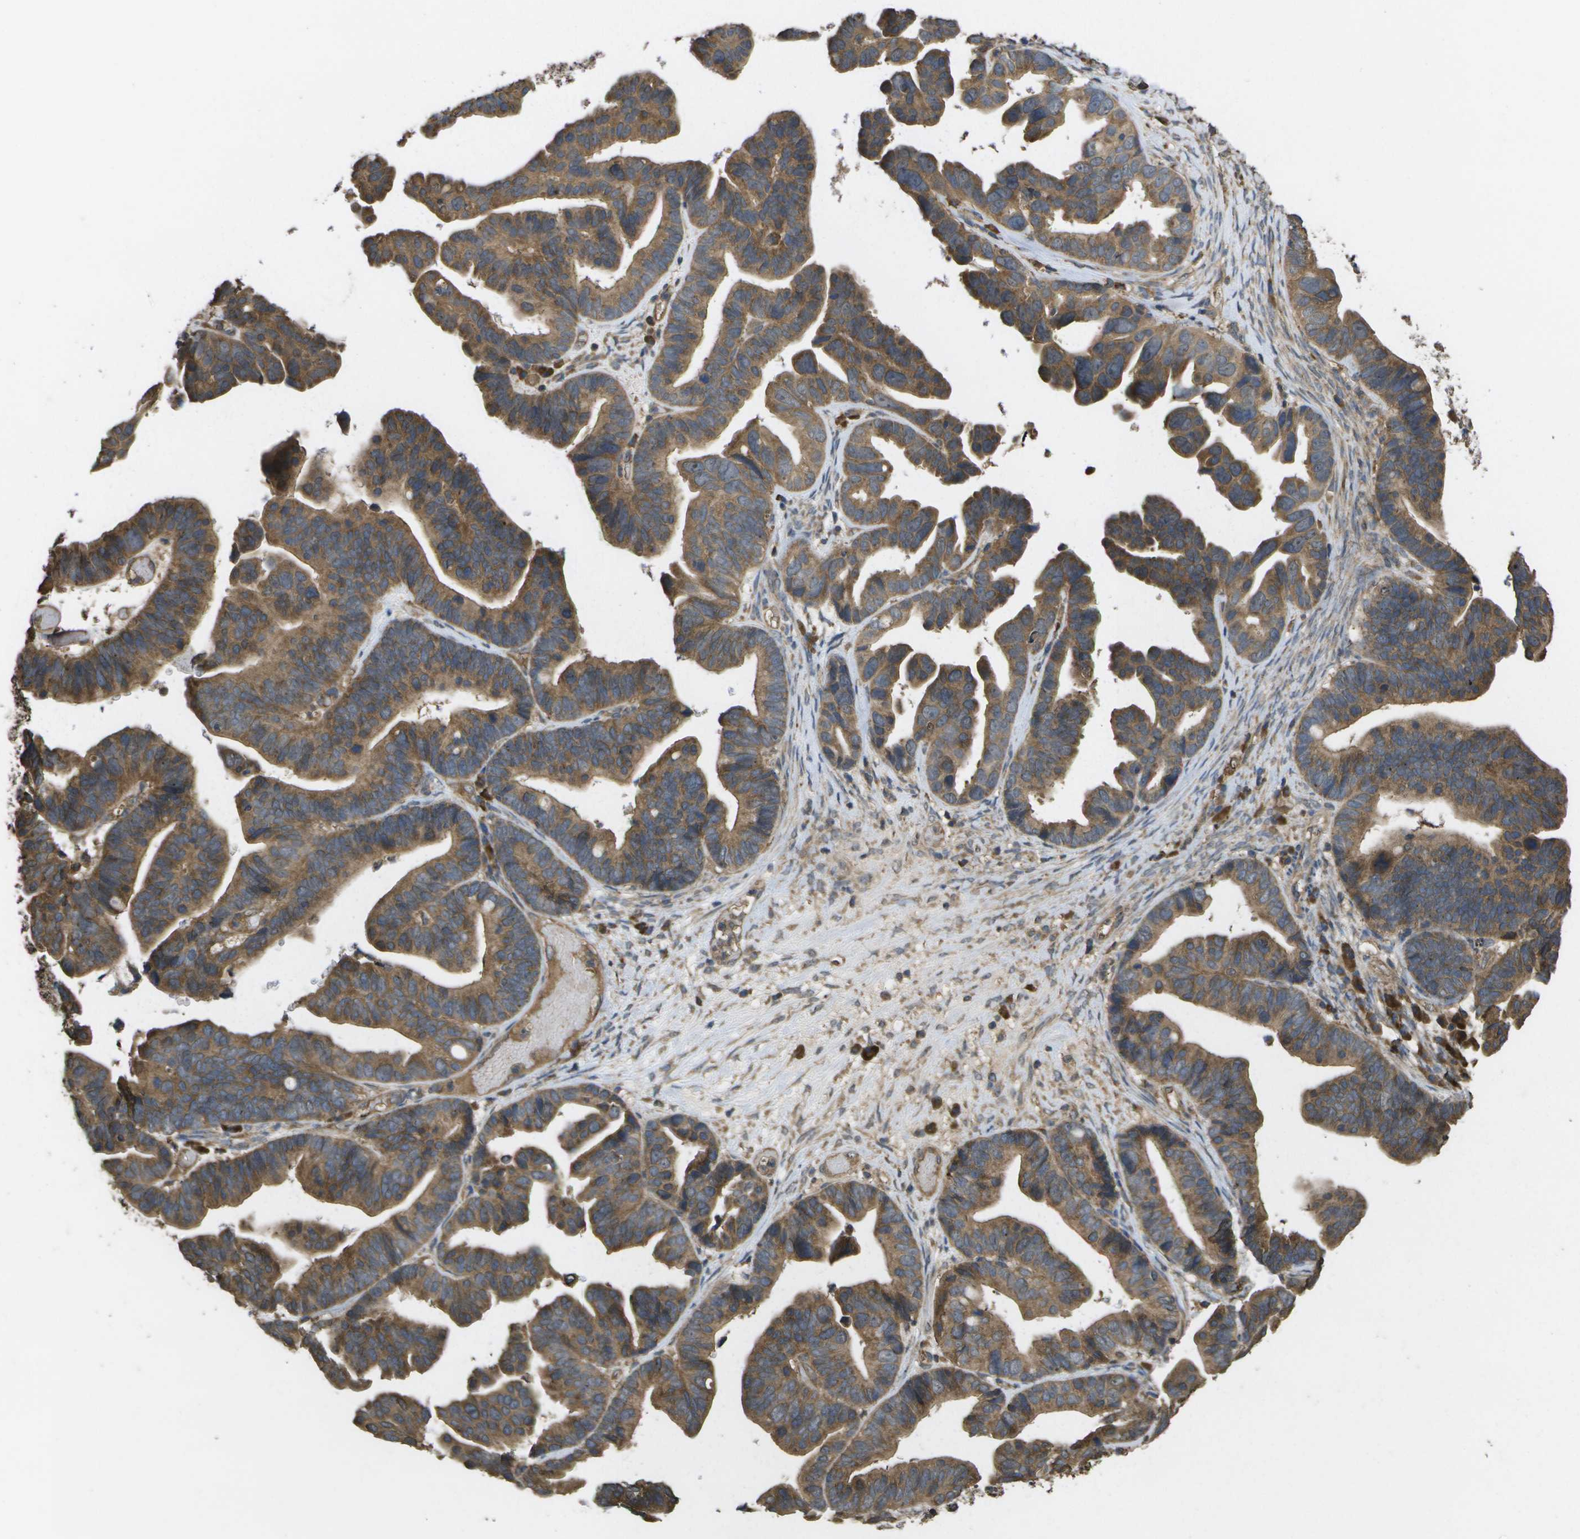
{"staining": {"intensity": "moderate", "quantity": ">75%", "location": "cytoplasmic/membranous"}, "tissue": "ovarian cancer", "cell_type": "Tumor cells", "image_type": "cancer", "snomed": [{"axis": "morphology", "description": "Cystadenocarcinoma, serous, NOS"}, {"axis": "topography", "description": "Ovary"}], "caption": "A histopathology image showing moderate cytoplasmic/membranous staining in about >75% of tumor cells in ovarian cancer (serous cystadenocarcinoma), as visualized by brown immunohistochemical staining.", "gene": "SACS", "patient": {"sex": "female", "age": 56}}